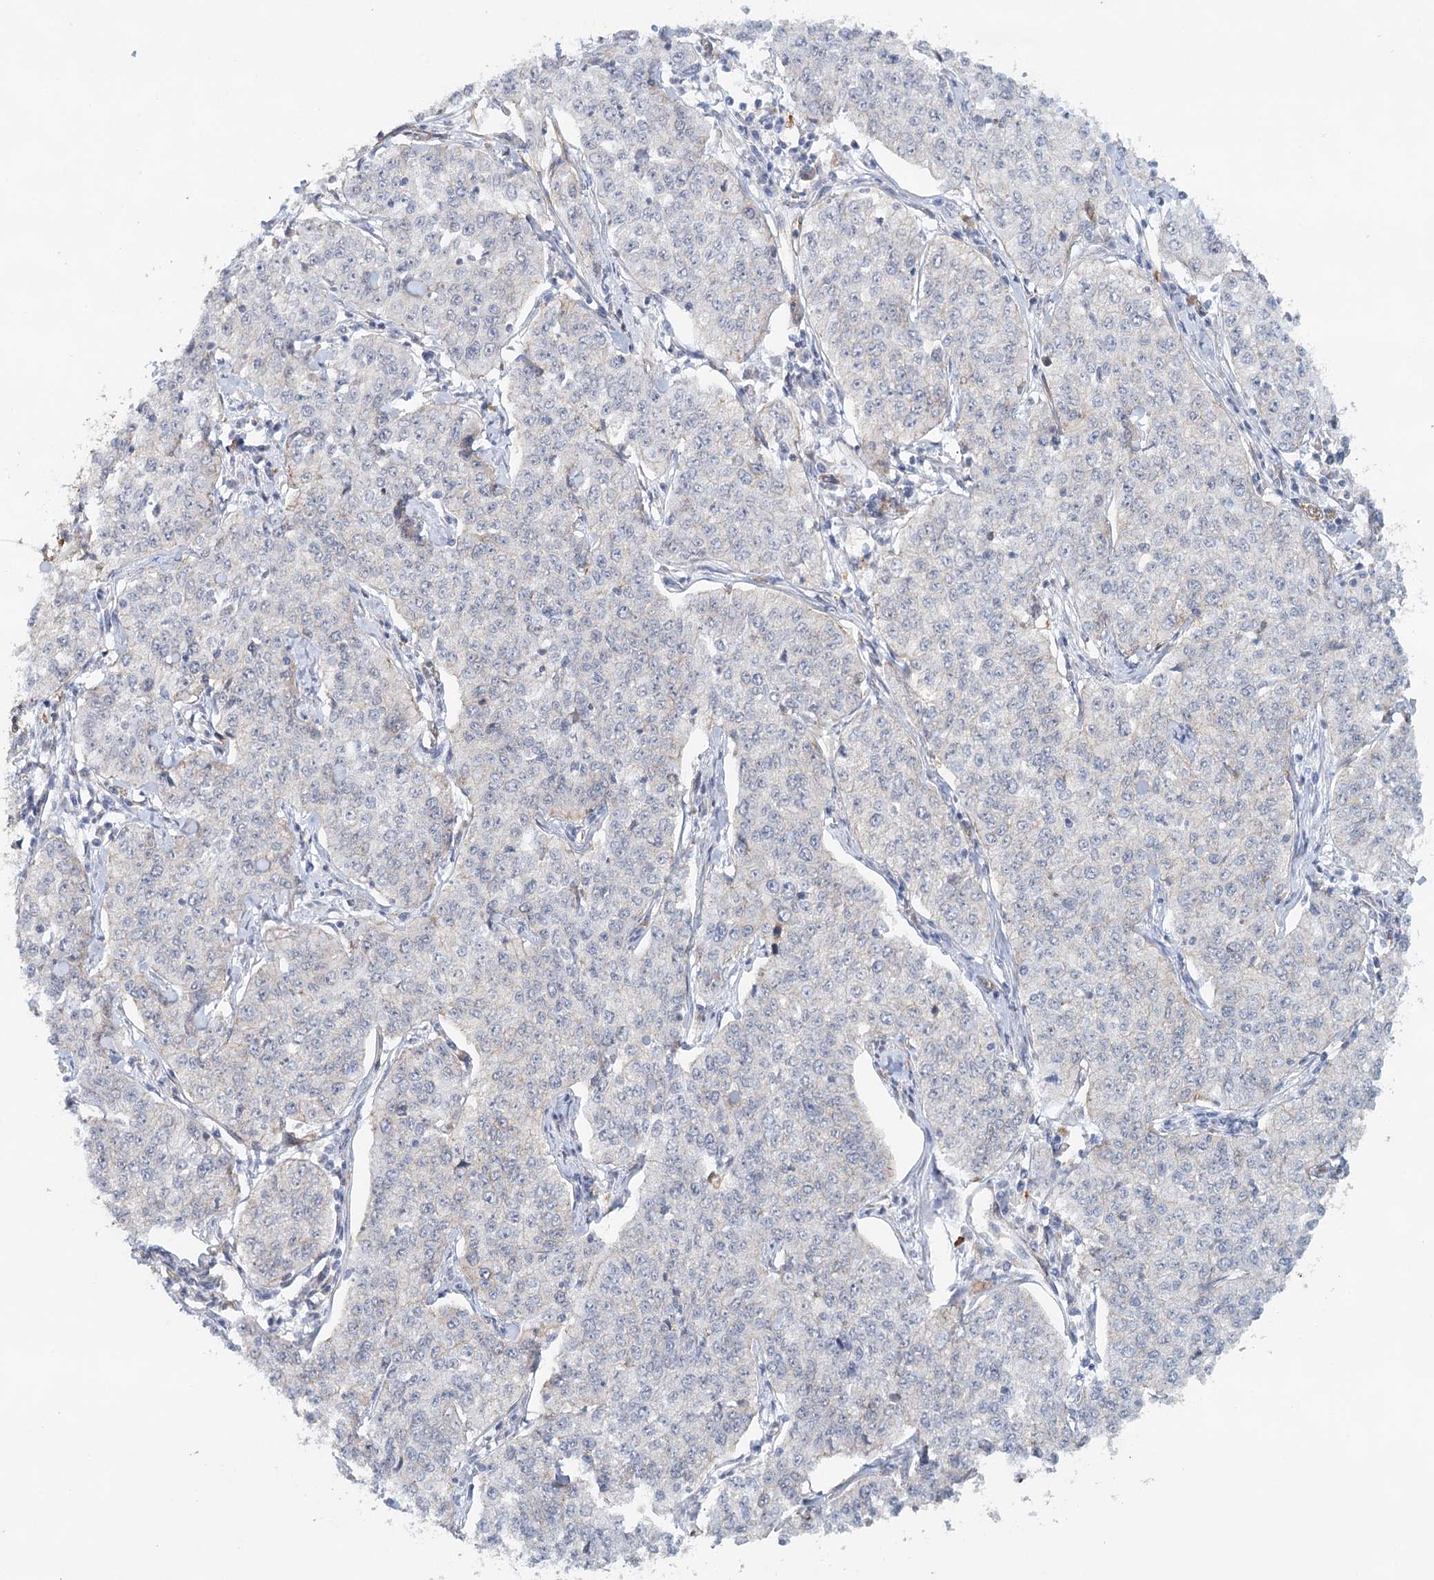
{"staining": {"intensity": "negative", "quantity": "none", "location": "none"}, "tissue": "cervical cancer", "cell_type": "Tumor cells", "image_type": "cancer", "snomed": [{"axis": "morphology", "description": "Squamous cell carcinoma, NOS"}, {"axis": "topography", "description": "Cervix"}], "caption": "Protein analysis of cervical squamous cell carcinoma displays no significant expression in tumor cells.", "gene": "SYNPO", "patient": {"sex": "female", "age": 35}}